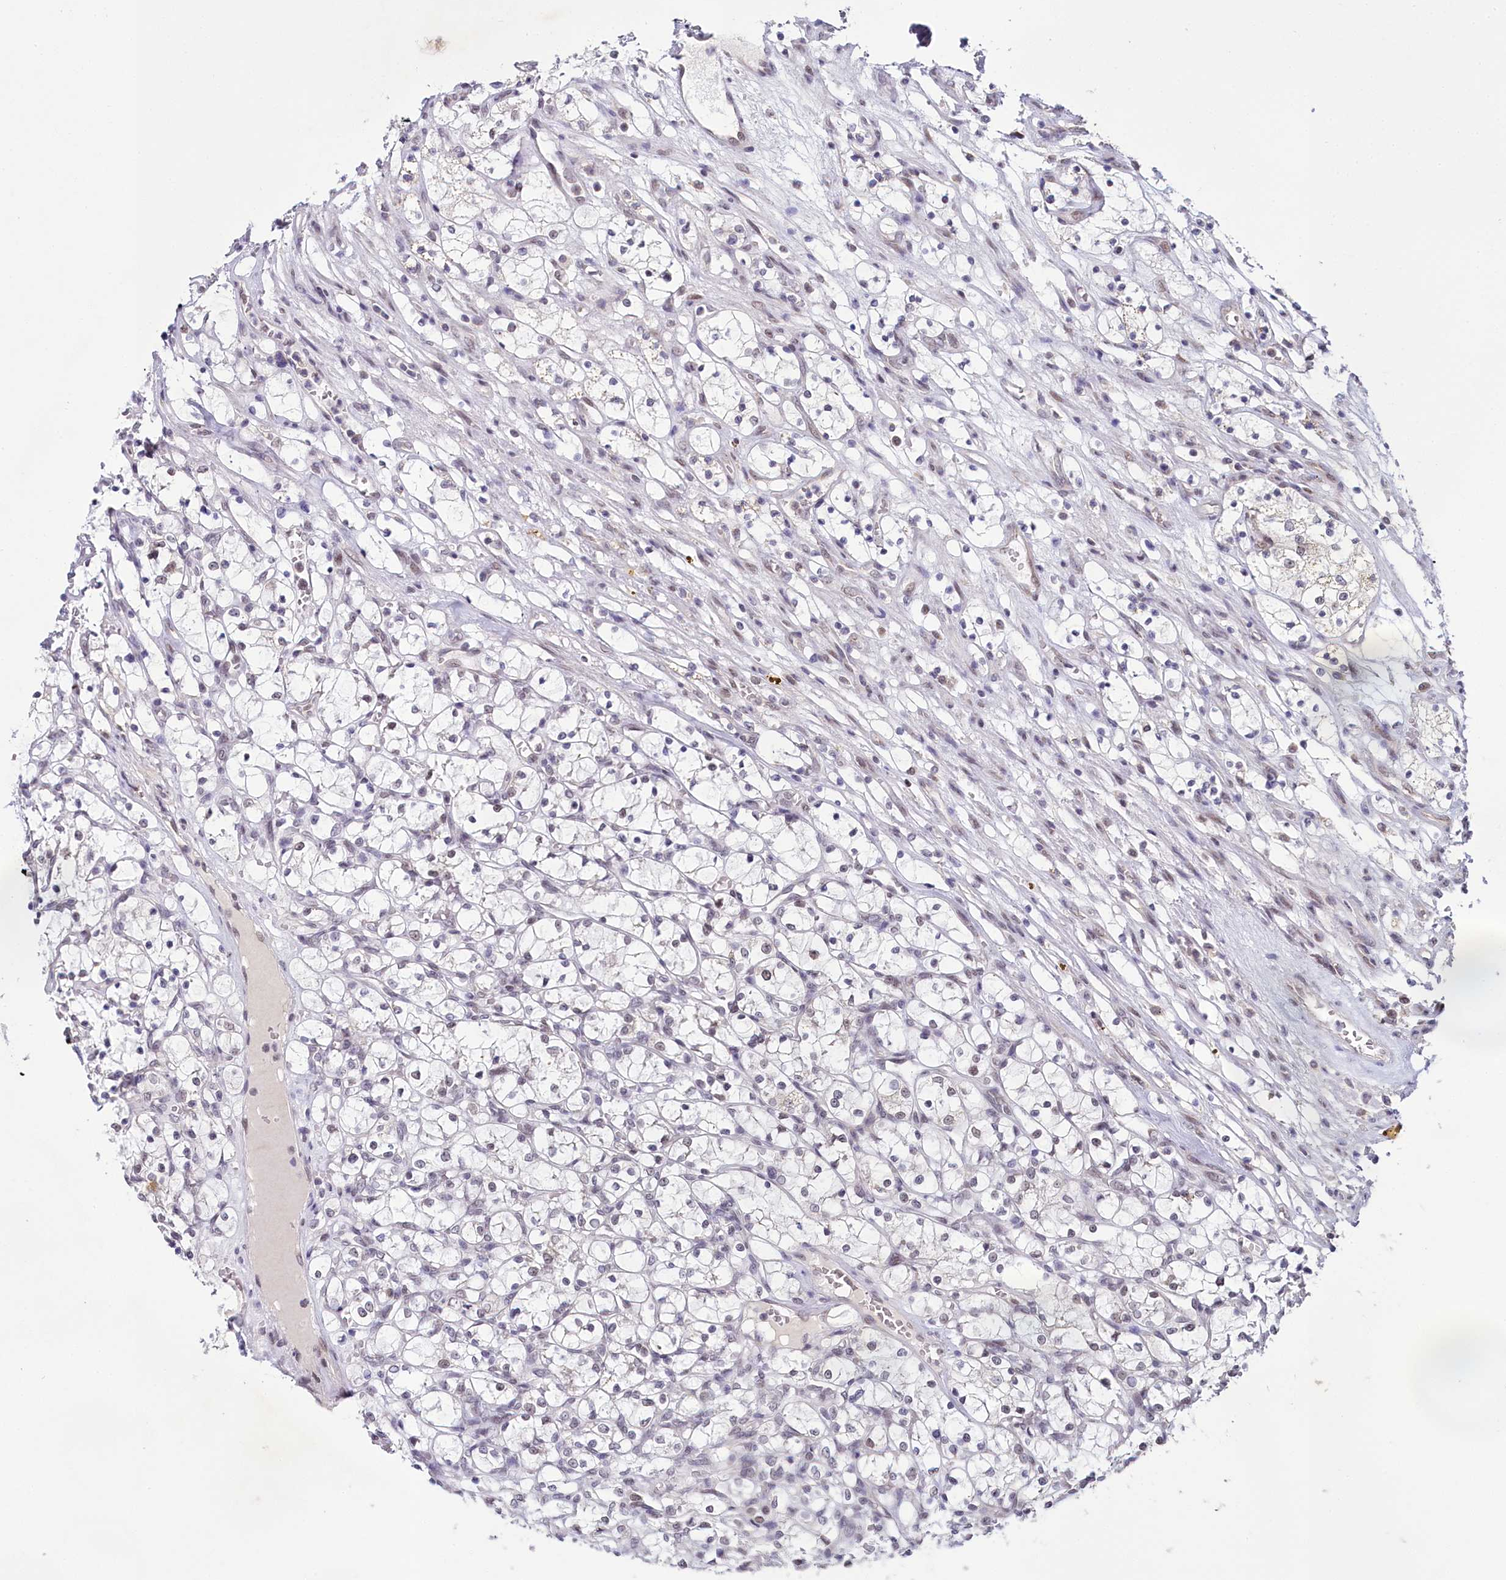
{"staining": {"intensity": "negative", "quantity": "none", "location": "none"}, "tissue": "renal cancer", "cell_type": "Tumor cells", "image_type": "cancer", "snomed": [{"axis": "morphology", "description": "Adenocarcinoma, NOS"}, {"axis": "topography", "description": "Kidney"}], "caption": "A micrograph of human renal adenocarcinoma is negative for staining in tumor cells.", "gene": "PPHLN1", "patient": {"sex": "female", "age": 69}}